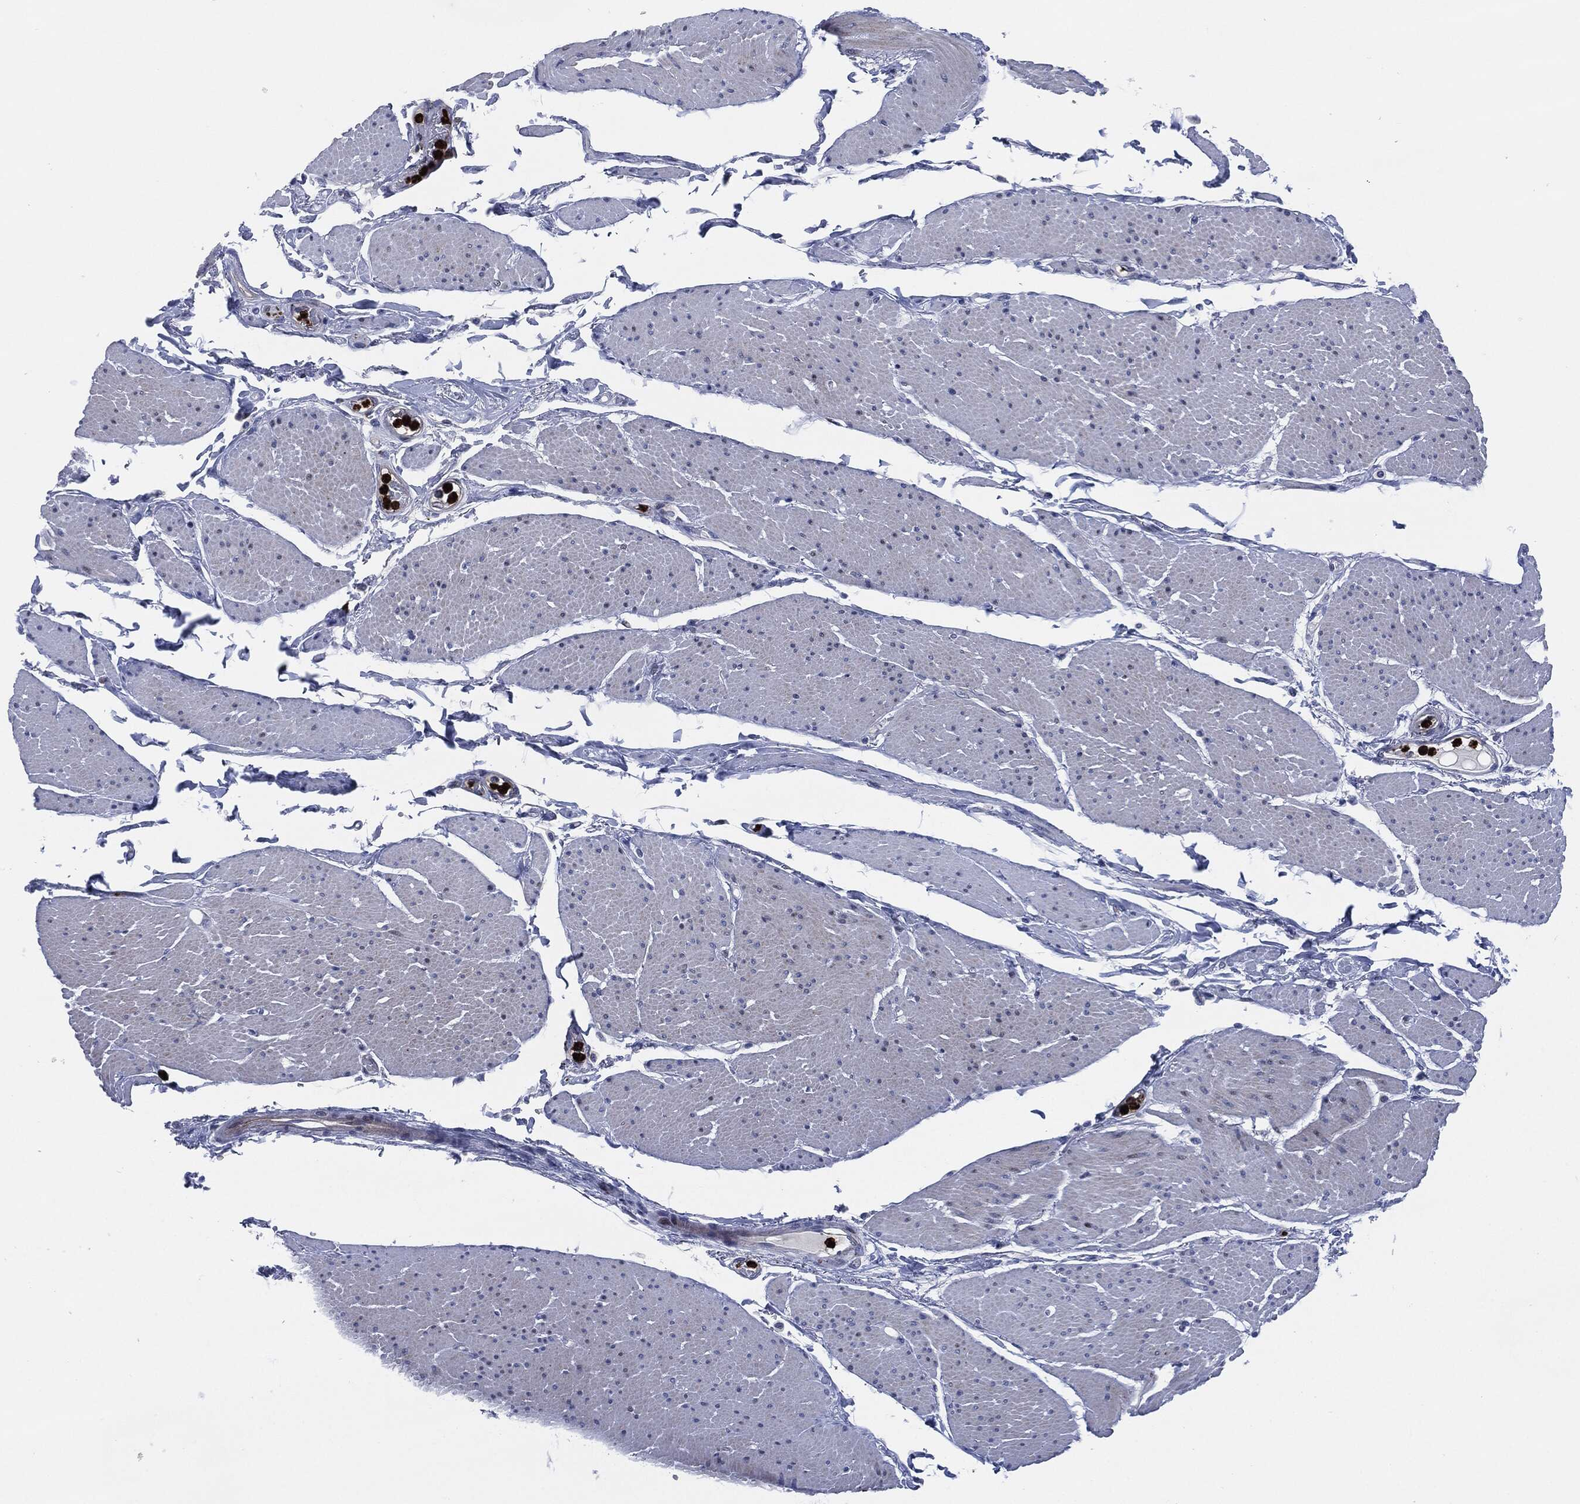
{"staining": {"intensity": "negative", "quantity": "none", "location": "none"}, "tissue": "smooth muscle", "cell_type": "Smooth muscle cells", "image_type": "normal", "snomed": [{"axis": "morphology", "description": "Normal tissue, NOS"}, {"axis": "topography", "description": "Smooth muscle"}, {"axis": "topography", "description": "Anal"}], "caption": "DAB (3,3'-diaminobenzidine) immunohistochemical staining of benign human smooth muscle exhibits no significant positivity in smooth muscle cells.", "gene": "MPO", "patient": {"sex": "male", "age": 83}}